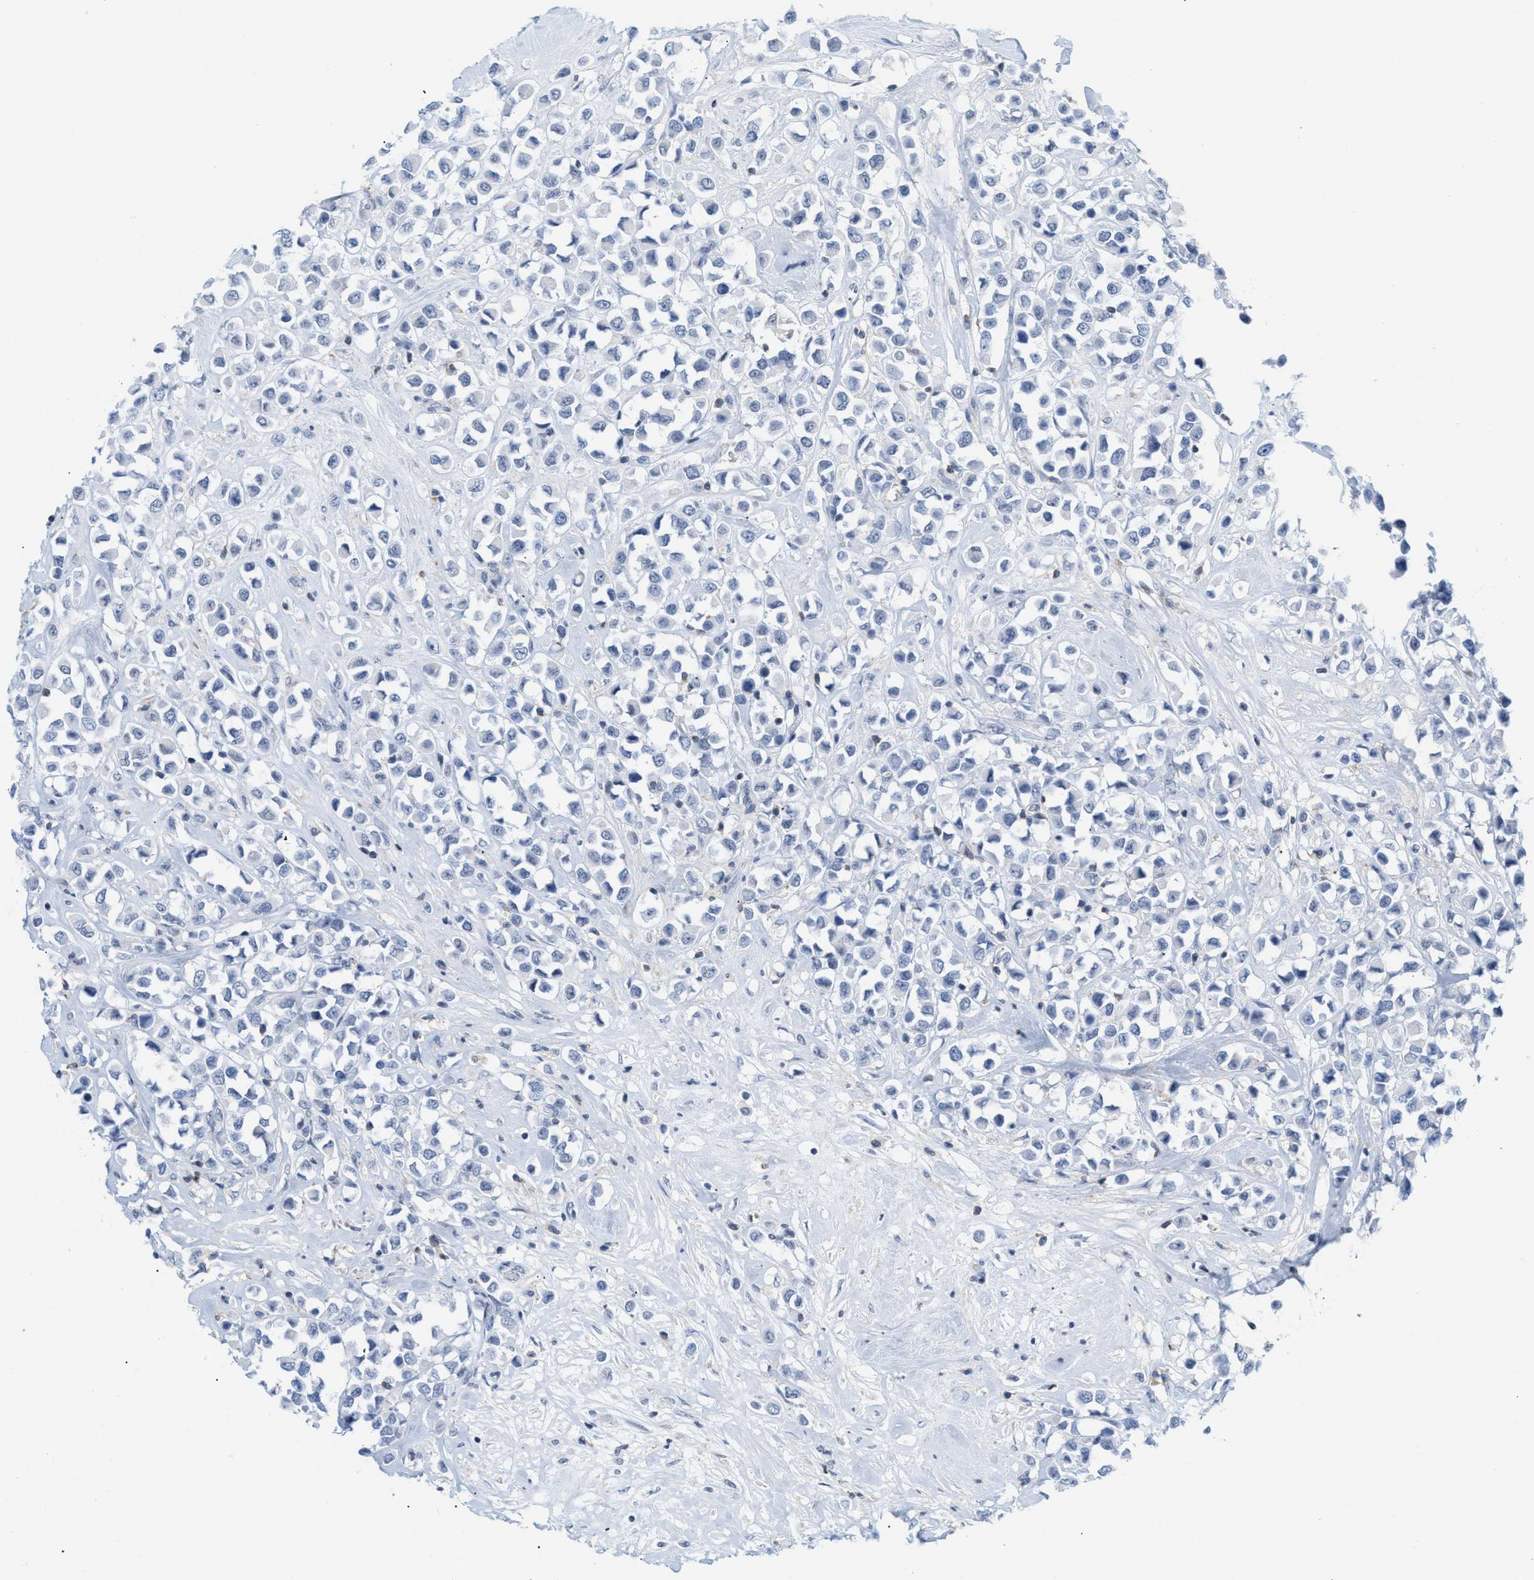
{"staining": {"intensity": "negative", "quantity": "none", "location": "none"}, "tissue": "breast cancer", "cell_type": "Tumor cells", "image_type": "cancer", "snomed": [{"axis": "morphology", "description": "Duct carcinoma"}, {"axis": "topography", "description": "Breast"}], "caption": "Tumor cells show no significant staining in breast cancer.", "gene": "IL16", "patient": {"sex": "female", "age": 61}}